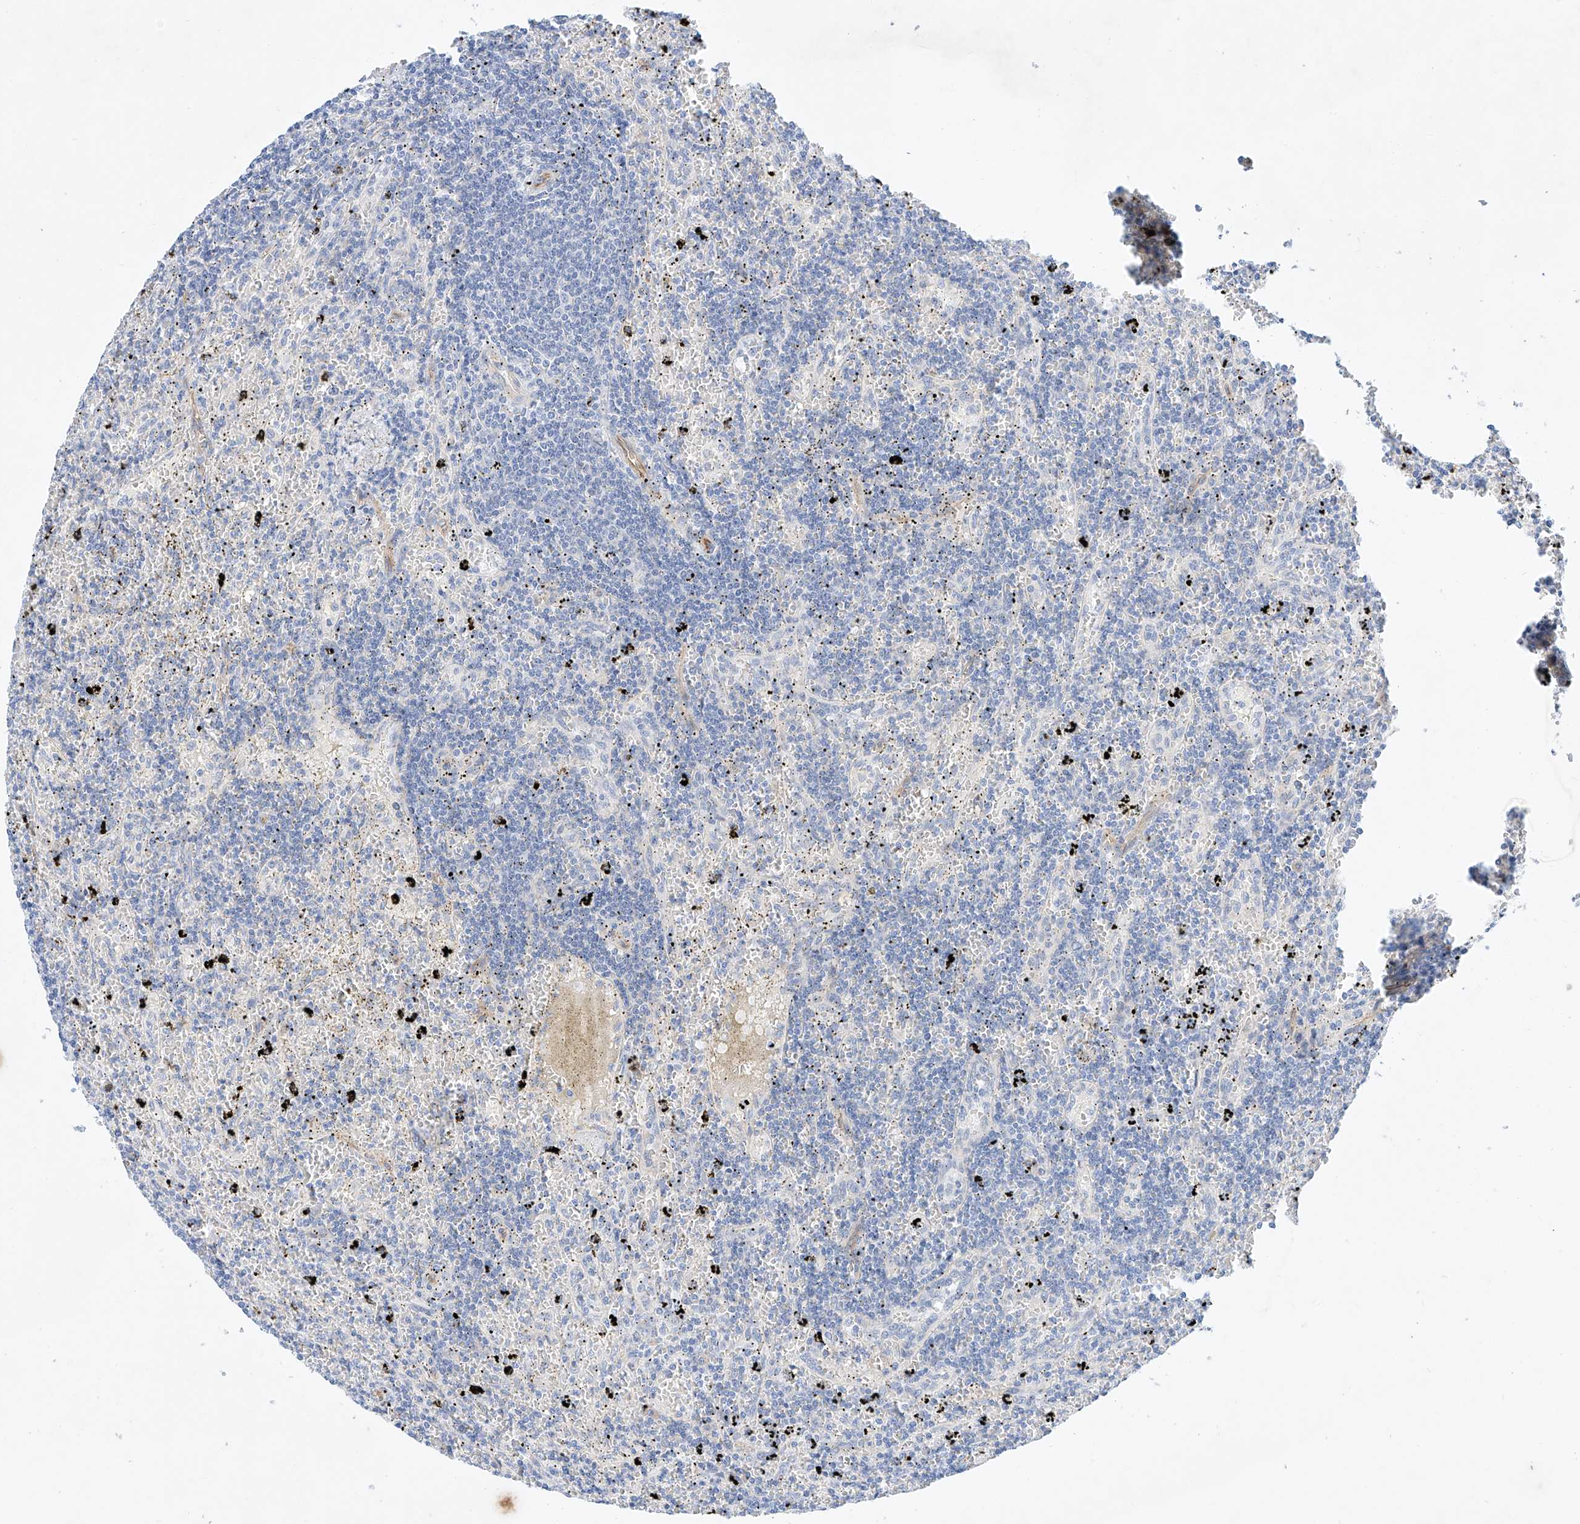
{"staining": {"intensity": "negative", "quantity": "none", "location": "none"}, "tissue": "lymphoma", "cell_type": "Tumor cells", "image_type": "cancer", "snomed": [{"axis": "morphology", "description": "Malignant lymphoma, non-Hodgkin's type, Low grade"}, {"axis": "topography", "description": "Spleen"}], "caption": "Protein analysis of lymphoma reveals no significant staining in tumor cells.", "gene": "SBSPON", "patient": {"sex": "male", "age": 76}}